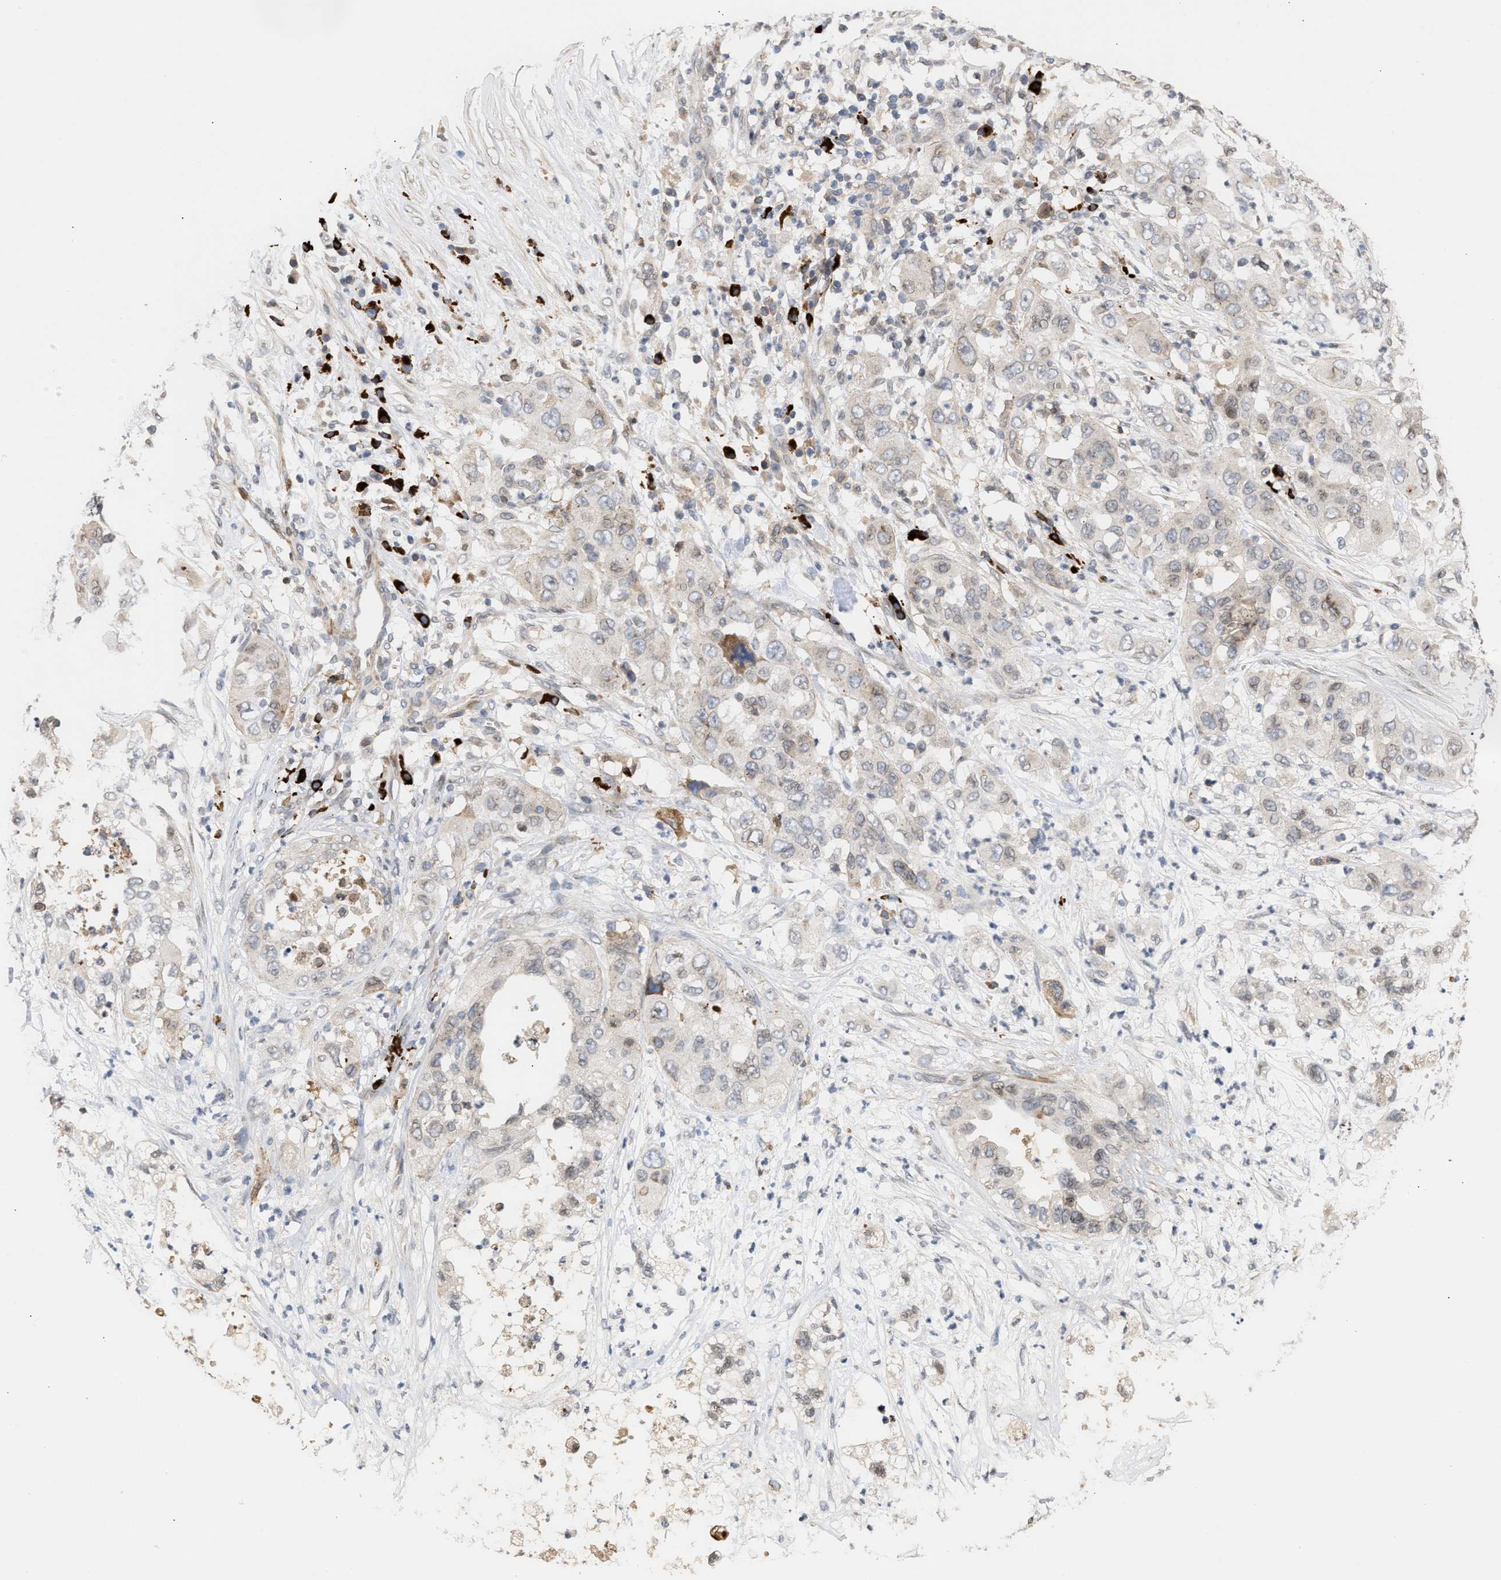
{"staining": {"intensity": "negative", "quantity": "none", "location": "none"}, "tissue": "pancreatic cancer", "cell_type": "Tumor cells", "image_type": "cancer", "snomed": [{"axis": "morphology", "description": "Adenocarcinoma, NOS"}, {"axis": "topography", "description": "Pancreas"}], "caption": "The immunohistochemistry (IHC) micrograph has no significant positivity in tumor cells of pancreatic cancer (adenocarcinoma) tissue.", "gene": "NUP62", "patient": {"sex": "female", "age": 78}}